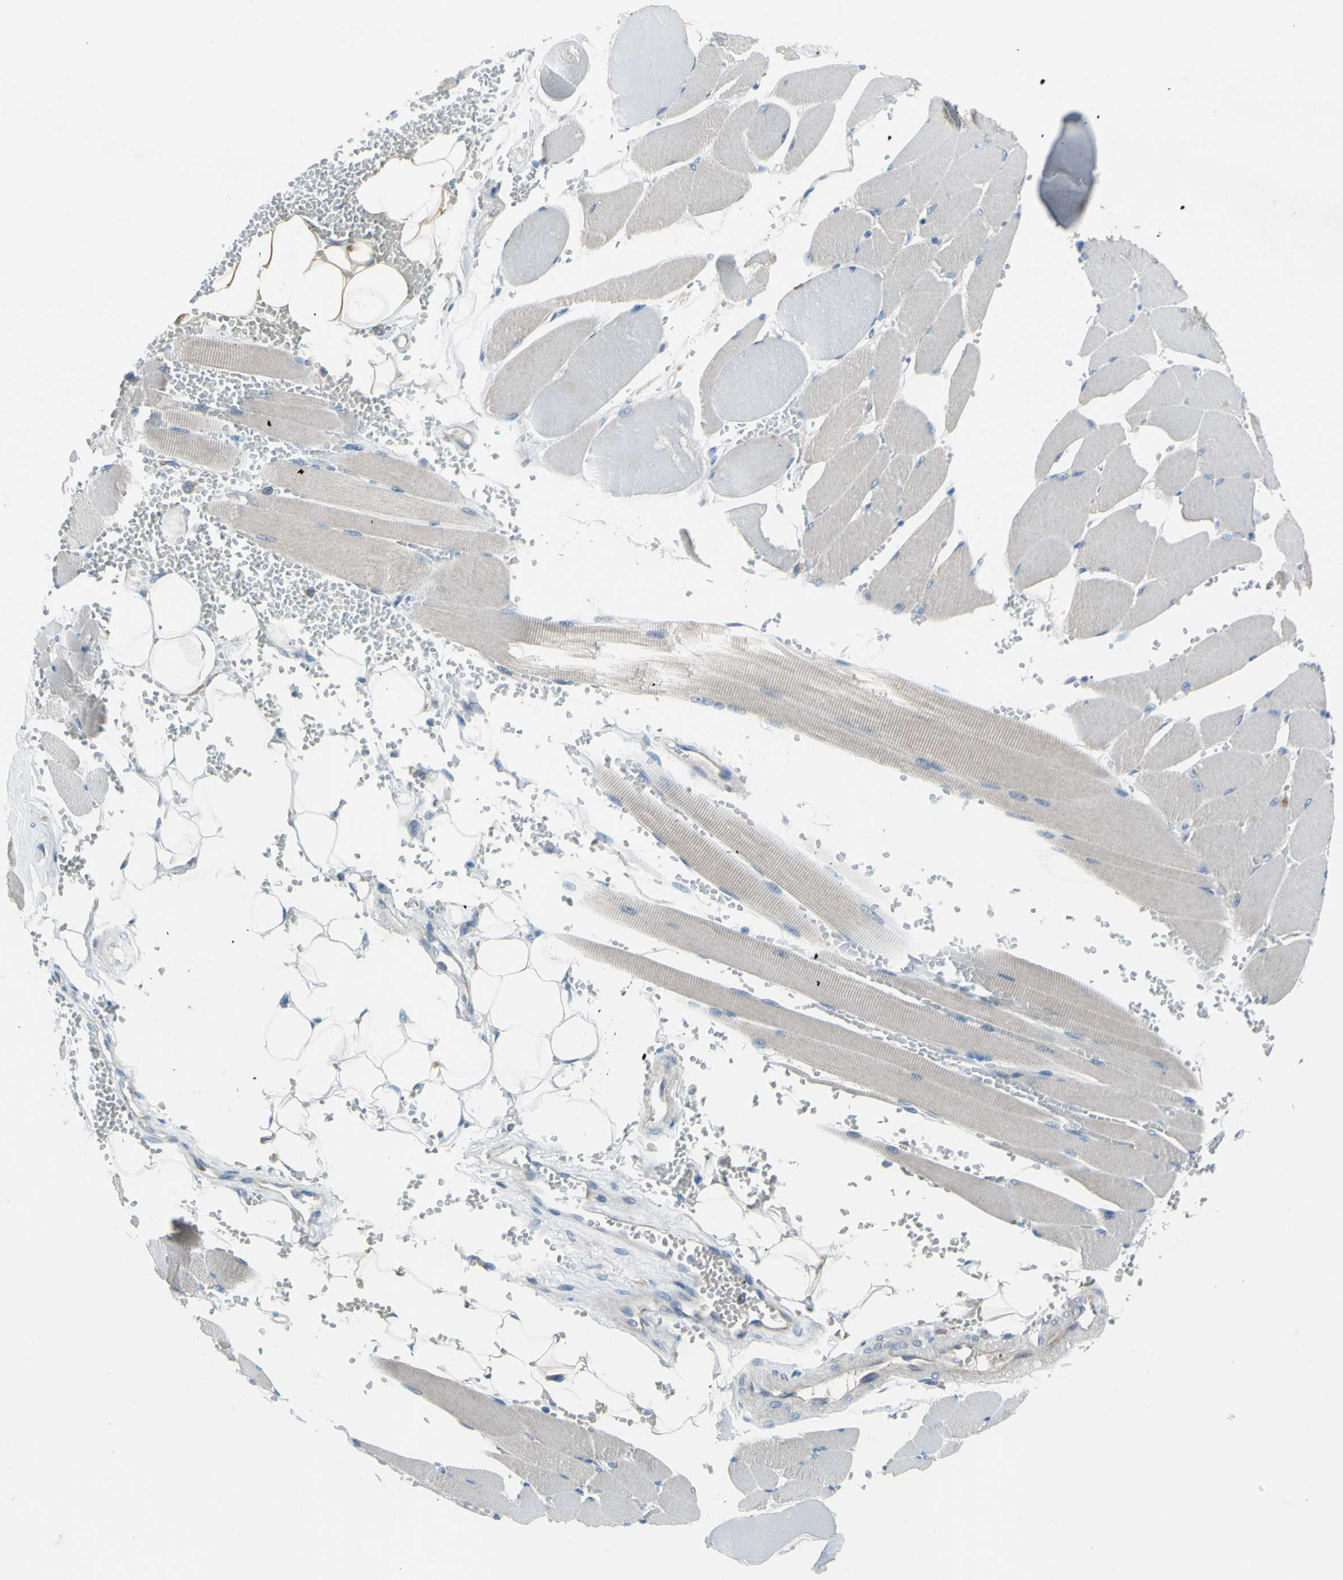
{"staining": {"intensity": "weak", "quantity": "<25%", "location": "cytoplasmic/membranous"}, "tissue": "skeletal muscle", "cell_type": "Myocytes", "image_type": "normal", "snomed": [{"axis": "morphology", "description": "Normal tissue, NOS"}, {"axis": "topography", "description": "Skeletal muscle"}, {"axis": "topography", "description": "Oral tissue"}, {"axis": "topography", "description": "Peripheral nerve tissue"}], "caption": "Immunohistochemical staining of normal skeletal muscle exhibits no significant expression in myocytes. The staining was performed using DAB to visualize the protein expression in brown, while the nuclei were stained in blue with hematoxylin (Magnification: 20x).", "gene": "ATRN", "patient": {"sex": "female", "age": 84}}